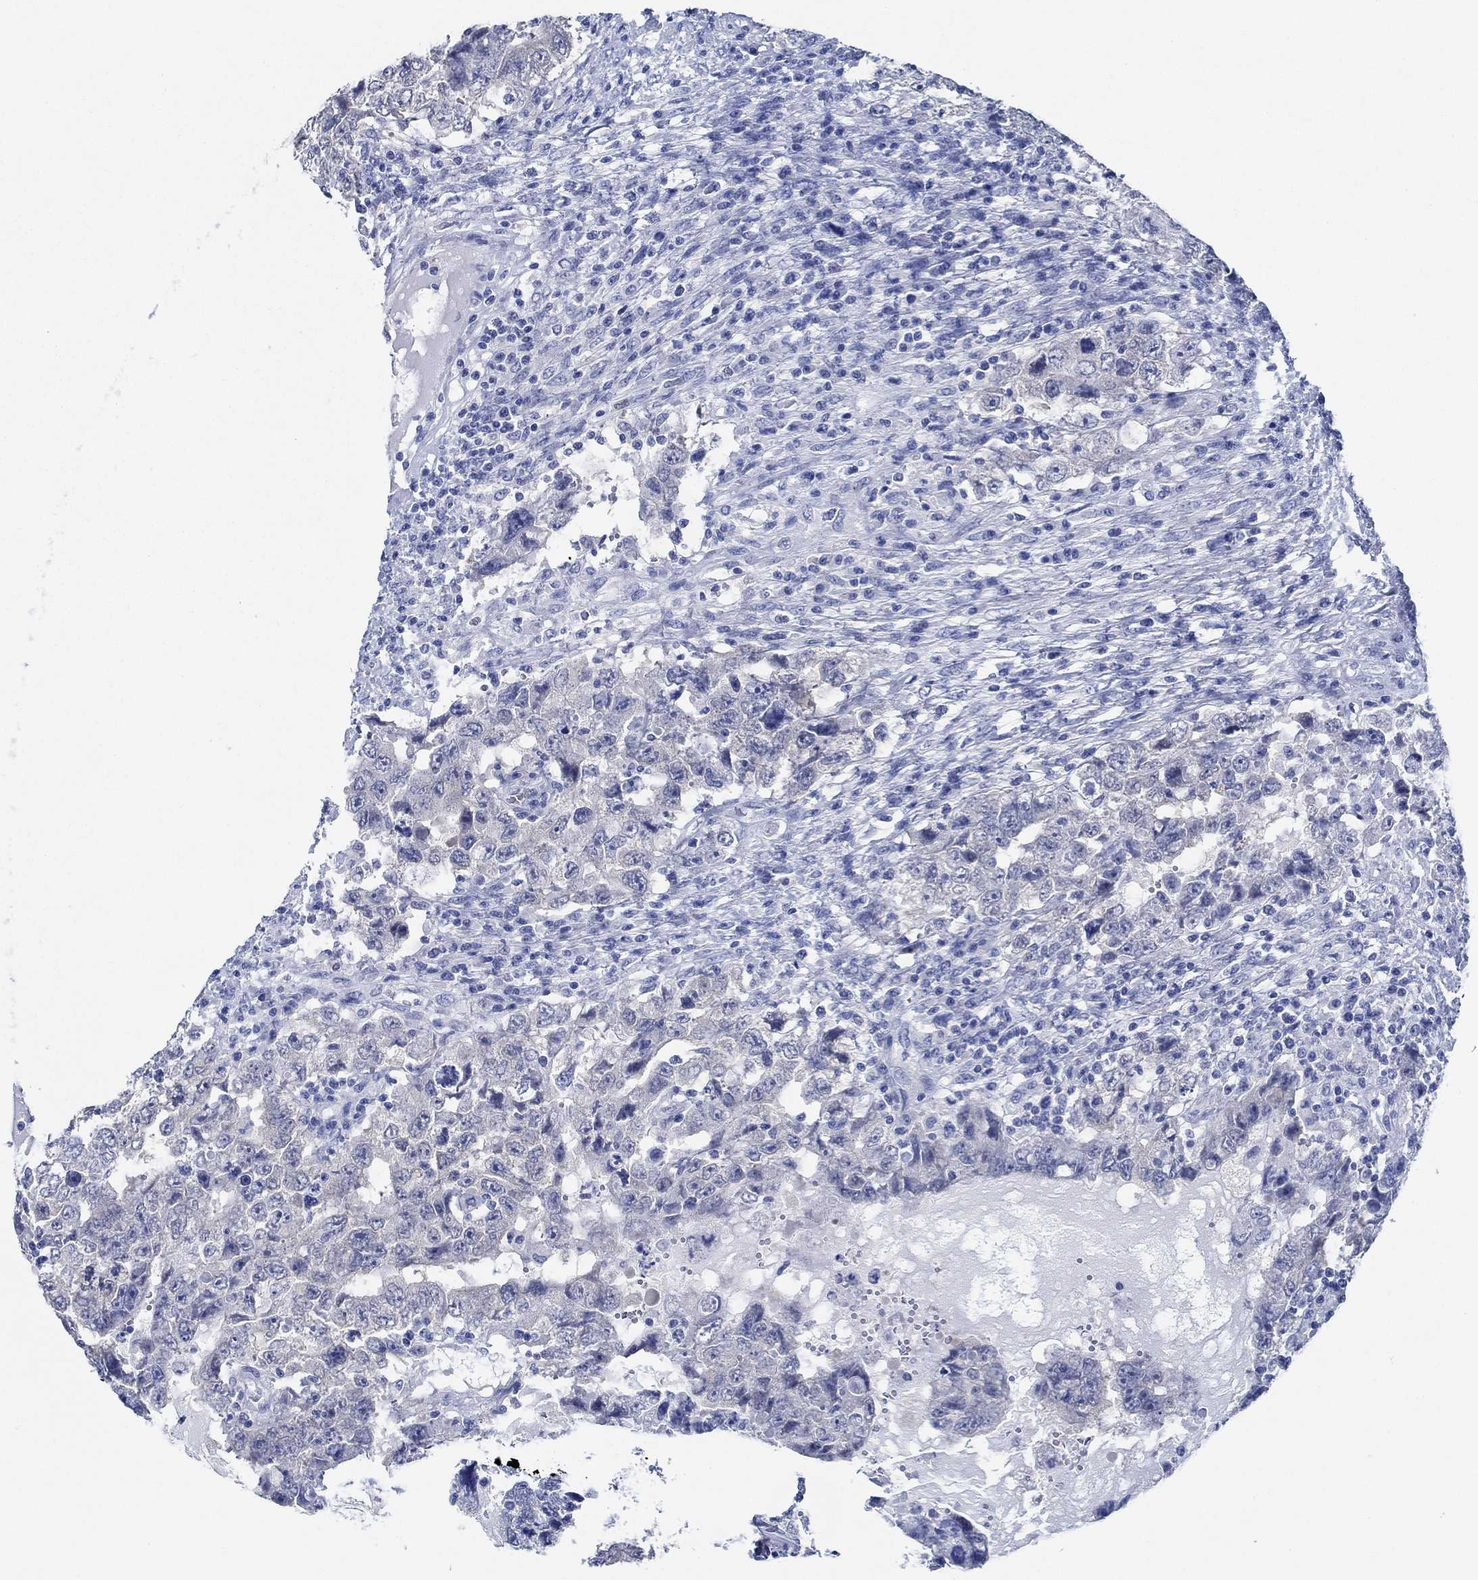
{"staining": {"intensity": "weak", "quantity": "25%-75%", "location": "cytoplasmic/membranous"}, "tissue": "testis cancer", "cell_type": "Tumor cells", "image_type": "cancer", "snomed": [{"axis": "morphology", "description": "Carcinoma, Embryonal, NOS"}, {"axis": "topography", "description": "Testis"}], "caption": "Protein positivity by immunohistochemistry shows weak cytoplasmic/membranous expression in about 25%-75% of tumor cells in testis cancer (embryonal carcinoma). The staining was performed using DAB (3,3'-diaminobenzidine), with brown indicating positive protein expression. Nuclei are stained blue with hematoxylin.", "gene": "ZNF671", "patient": {"sex": "male", "age": 26}}